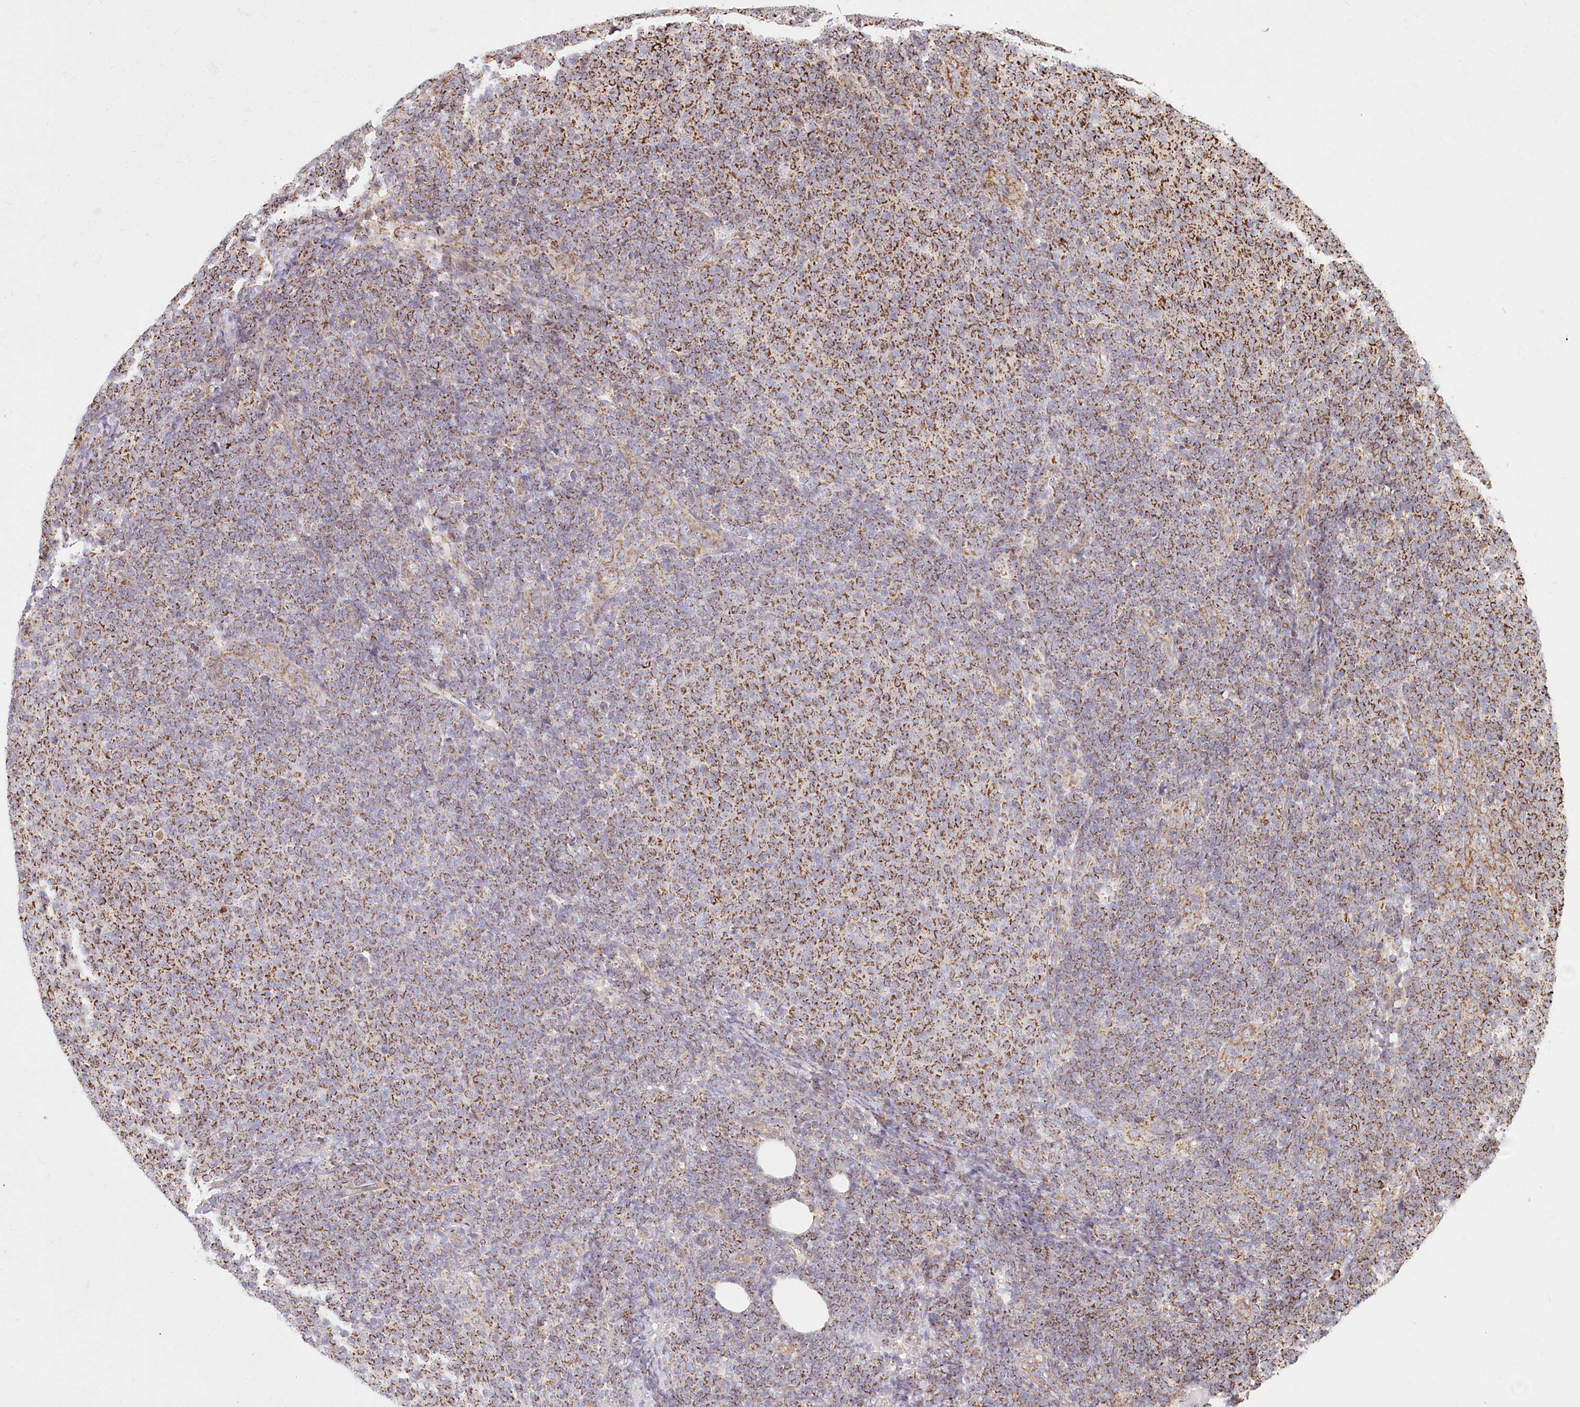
{"staining": {"intensity": "moderate", "quantity": ">75%", "location": "cytoplasmic/membranous"}, "tissue": "lymphoma", "cell_type": "Tumor cells", "image_type": "cancer", "snomed": [{"axis": "morphology", "description": "Malignant lymphoma, non-Hodgkin's type, Low grade"}, {"axis": "topography", "description": "Lymph node"}], "caption": "Approximately >75% of tumor cells in human low-grade malignant lymphoma, non-Hodgkin's type reveal moderate cytoplasmic/membranous protein positivity as visualized by brown immunohistochemical staining.", "gene": "UMPS", "patient": {"sex": "male", "age": 66}}